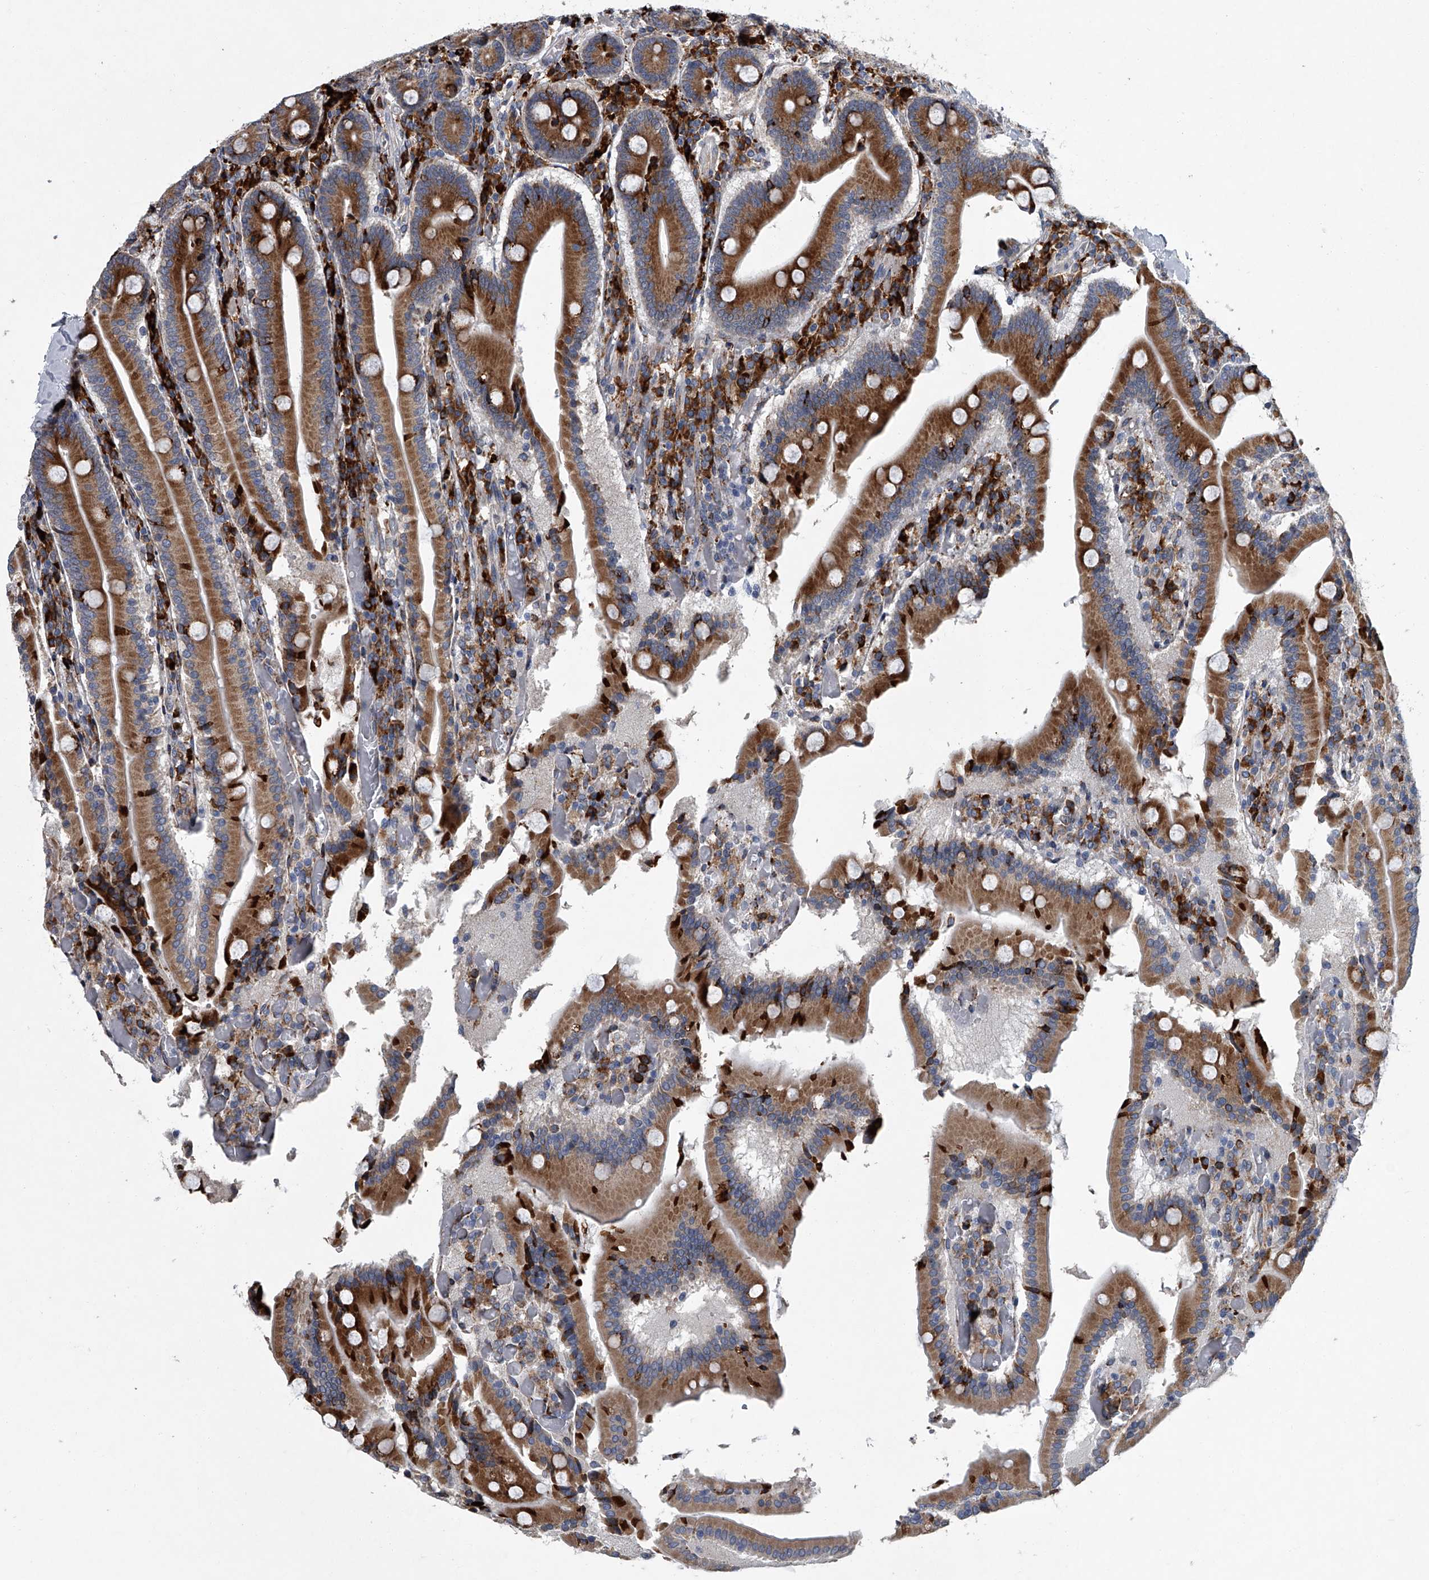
{"staining": {"intensity": "strong", "quantity": ">75%", "location": "cytoplasmic/membranous"}, "tissue": "duodenum", "cell_type": "Glandular cells", "image_type": "normal", "snomed": [{"axis": "morphology", "description": "Normal tissue, NOS"}, {"axis": "topography", "description": "Duodenum"}], "caption": "A photomicrograph of human duodenum stained for a protein displays strong cytoplasmic/membranous brown staining in glandular cells.", "gene": "TMEM63C", "patient": {"sex": "female", "age": 62}}